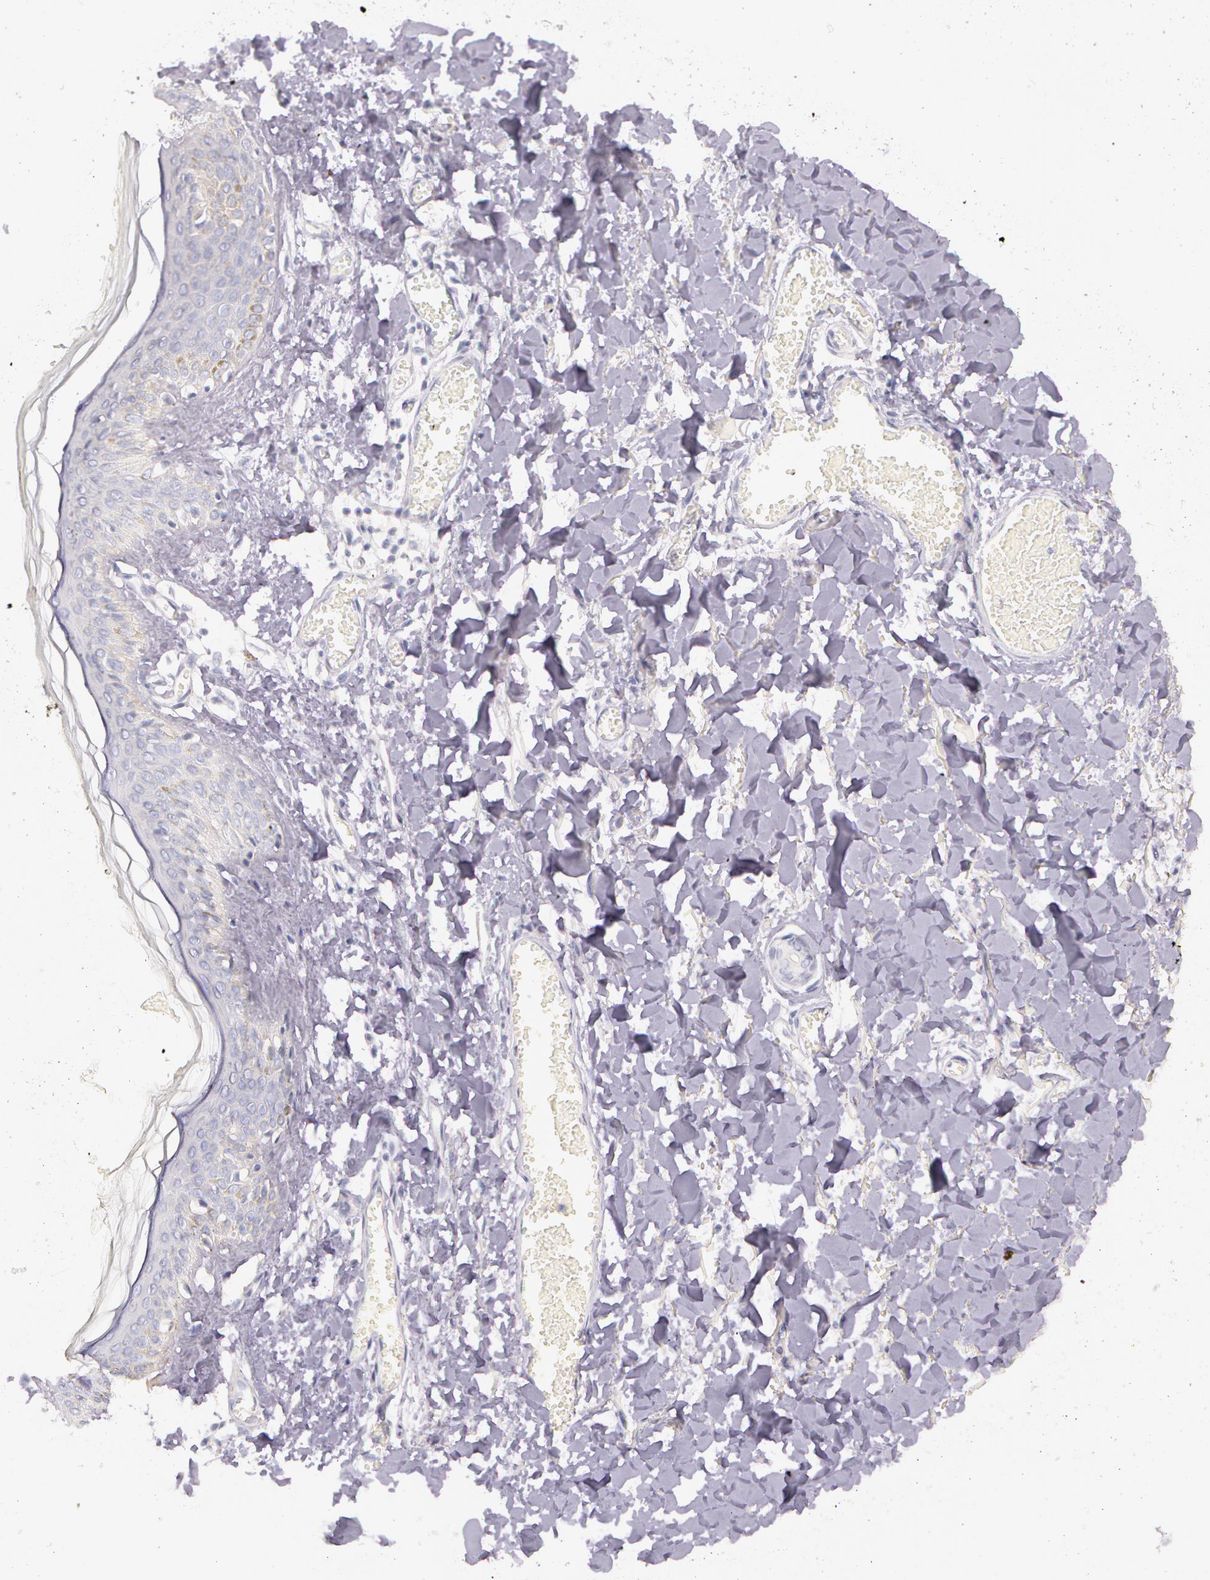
{"staining": {"intensity": "negative", "quantity": "none", "location": "none"}, "tissue": "skin", "cell_type": "Fibroblasts", "image_type": "normal", "snomed": [{"axis": "morphology", "description": "Normal tissue, NOS"}, {"axis": "morphology", "description": "Sarcoma, NOS"}, {"axis": "topography", "description": "Skin"}, {"axis": "topography", "description": "Soft tissue"}], "caption": "Fibroblasts show no significant protein positivity in unremarkable skin. (DAB (3,3'-diaminobenzidine) immunohistochemistry (IHC) with hematoxylin counter stain).", "gene": "ASCC2", "patient": {"sex": "female", "age": 51}}